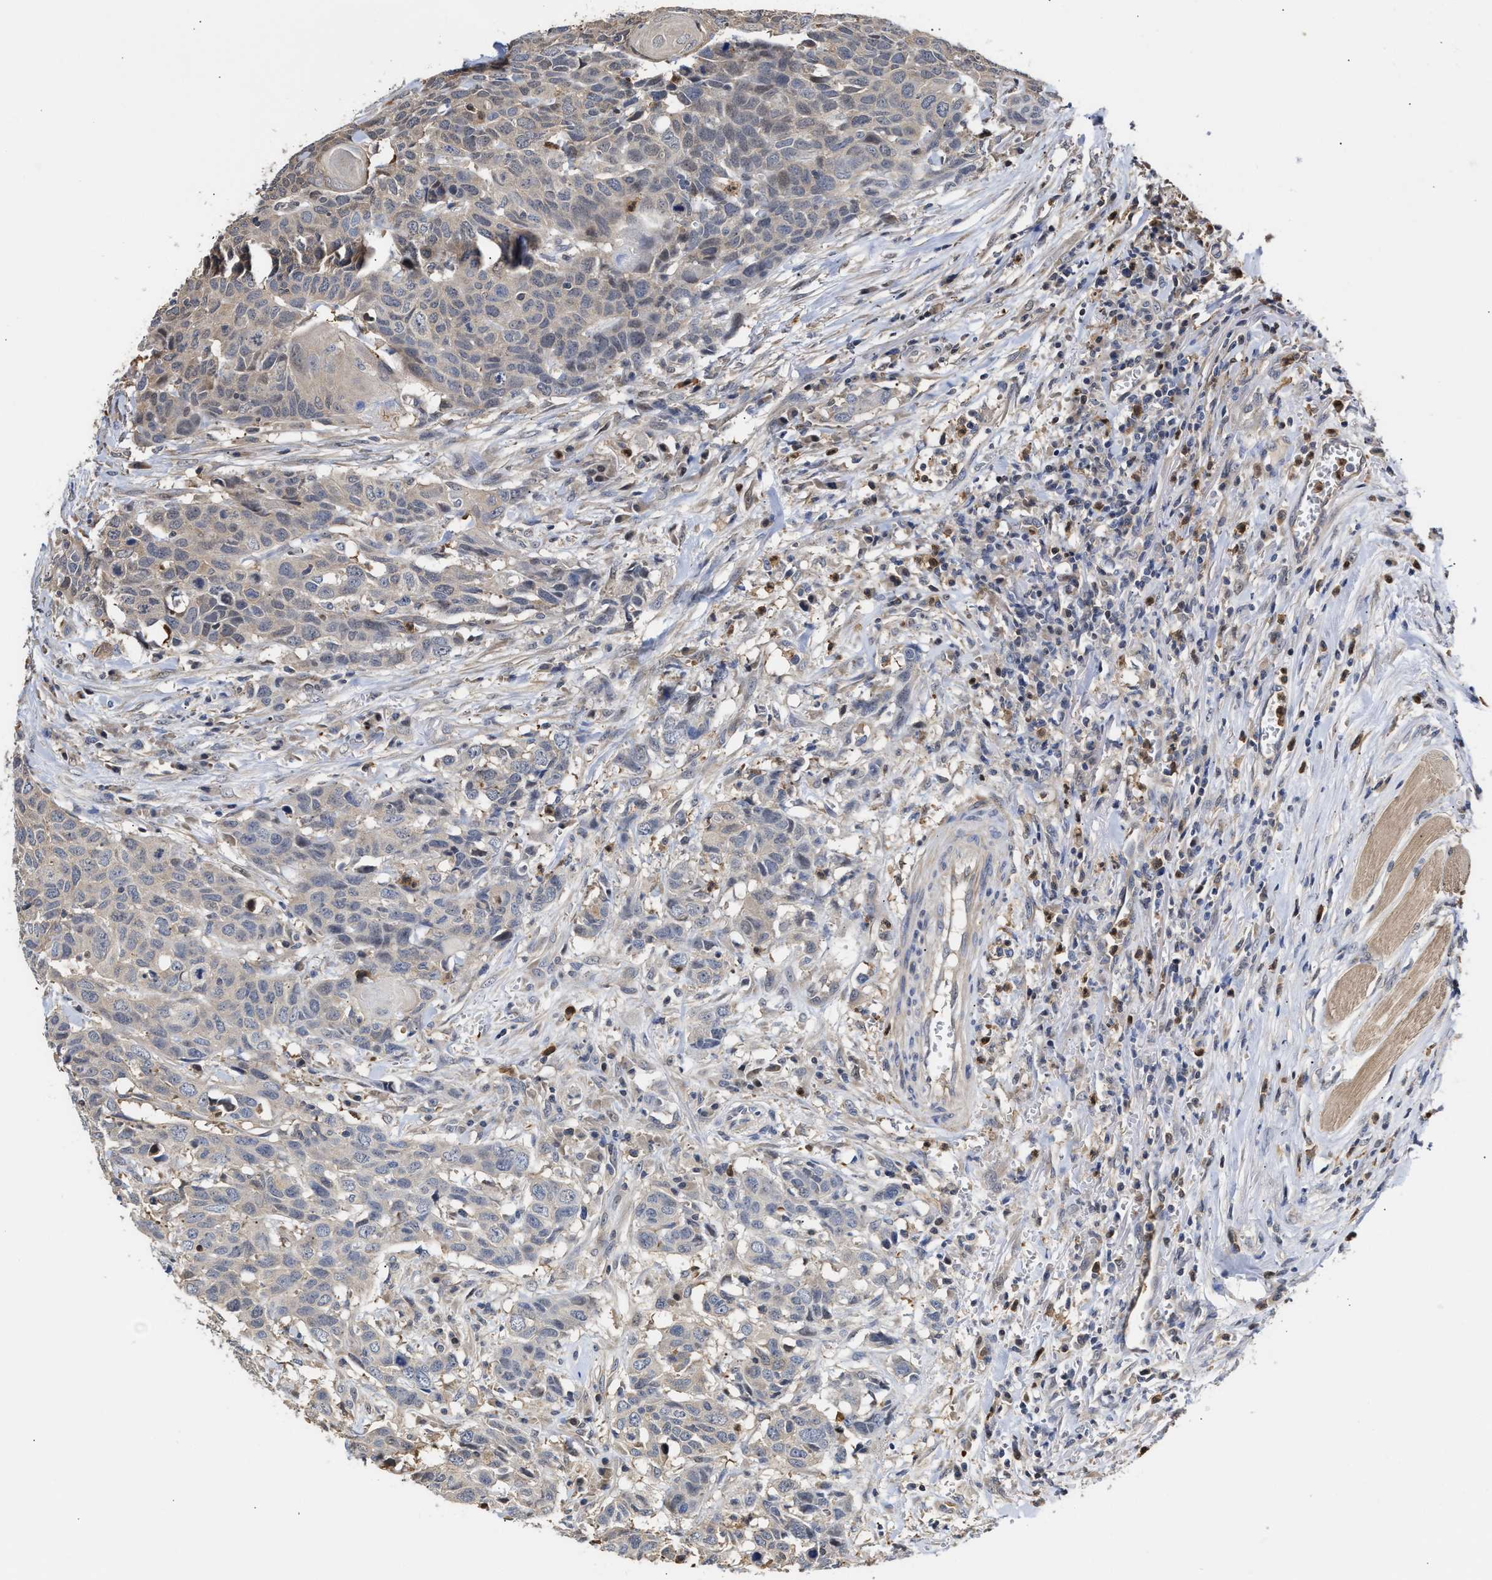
{"staining": {"intensity": "weak", "quantity": "<25%", "location": "cytoplasmic/membranous"}, "tissue": "head and neck cancer", "cell_type": "Tumor cells", "image_type": "cancer", "snomed": [{"axis": "morphology", "description": "Squamous cell carcinoma, NOS"}, {"axis": "topography", "description": "Head-Neck"}], "caption": "Immunohistochemistry of human head and neck squamous cell carcinoma shows no expression in tumor cells.", "gene": "KLHDC1", "patient": {"sex": "male", "age": 66}}